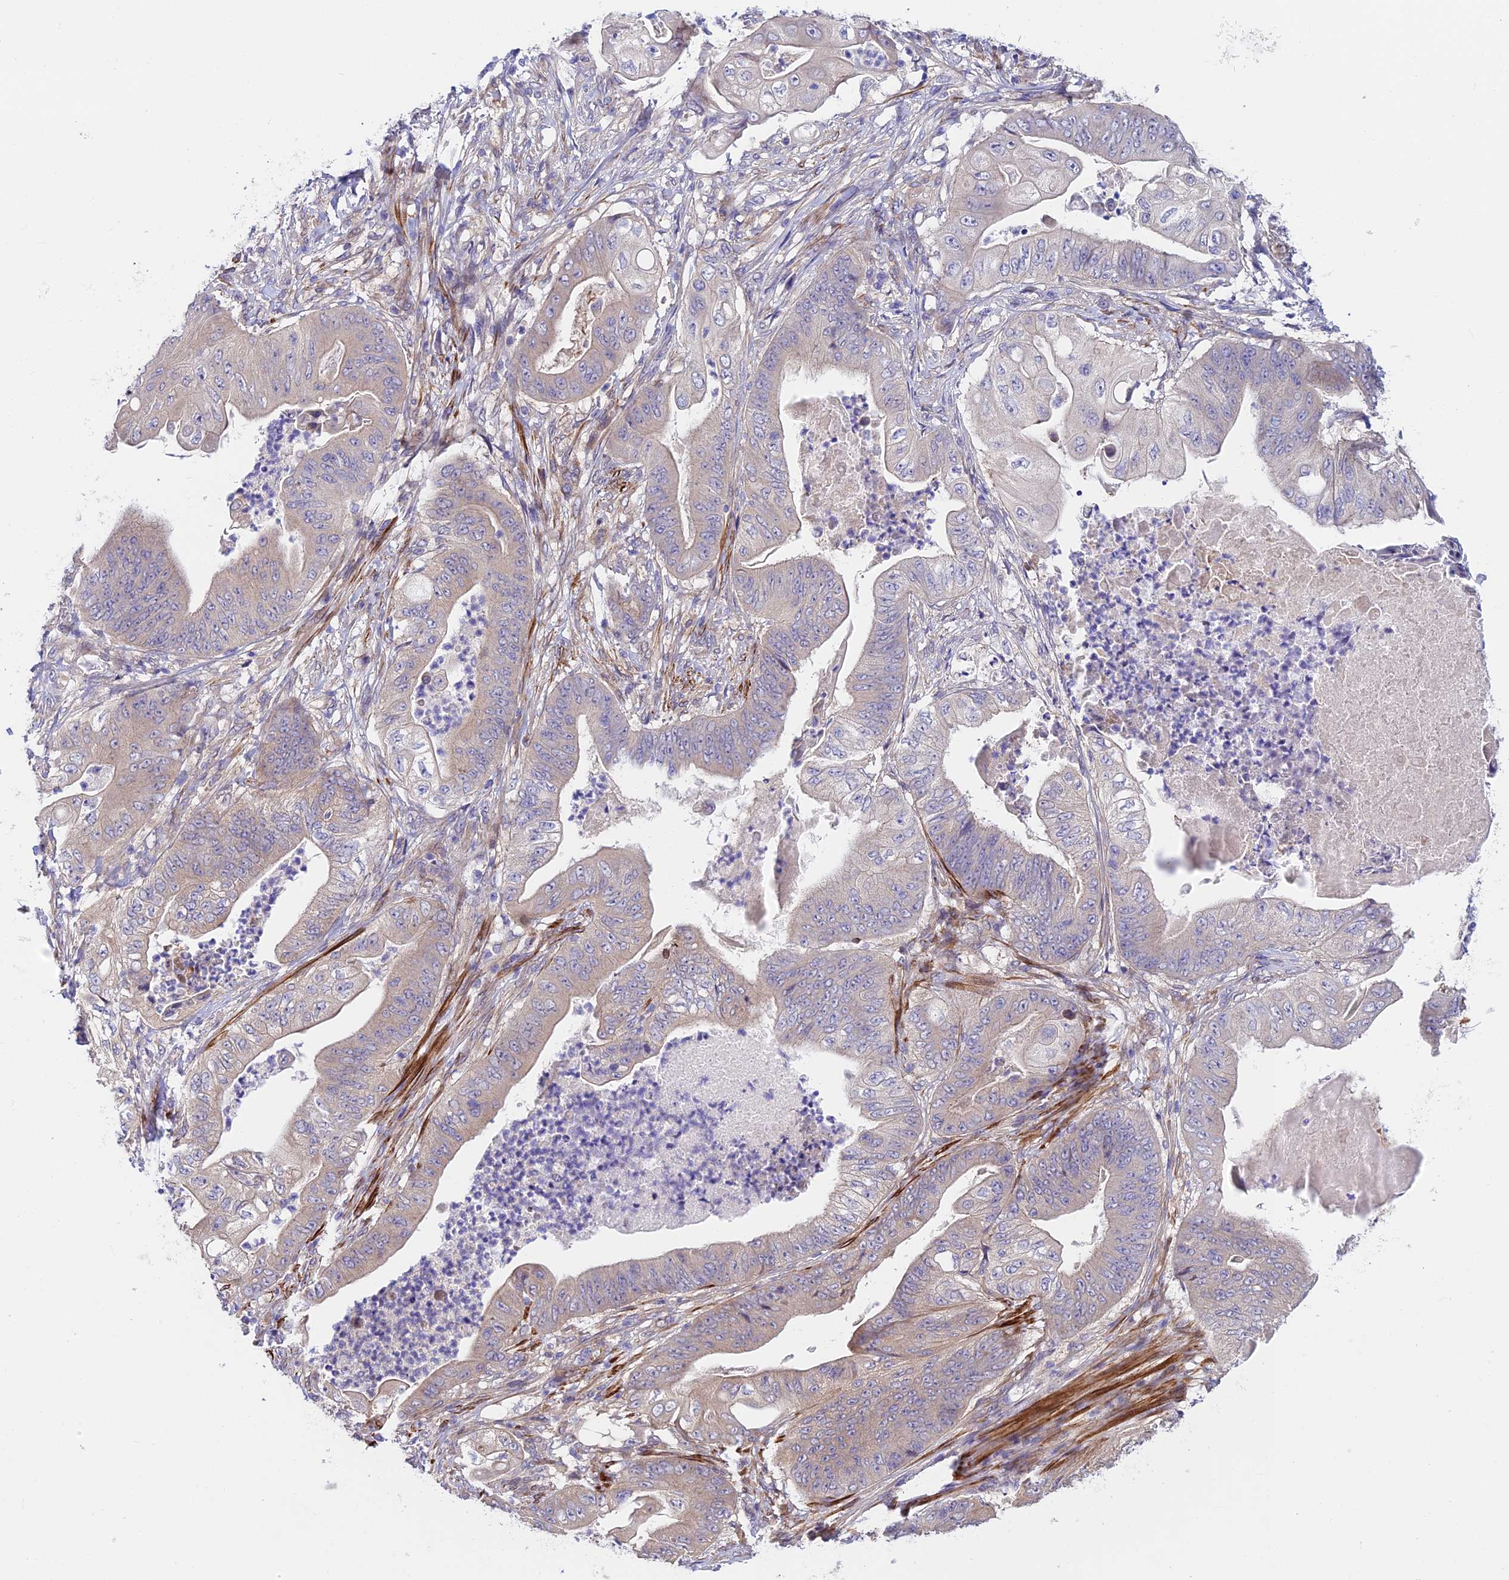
{"staining": {"intensity": "weak", "quantity": "<25%", "location": "cytoplasmic/membranous"}, "tissue": "stomach cancer", "cell_type": "Tumor cells", "image_type": "cancer", "snomed": [{"axis": "morphology", "description": "Adenocarcinoma, NOS"}, {"axis": "topography", "description": "Stomach"}], "caption": "Tumor cells show no significant expression in stomach adenocarcinoma.", "gene": "ANKRD50", "patient": {"sex": "male", "age": 62}}